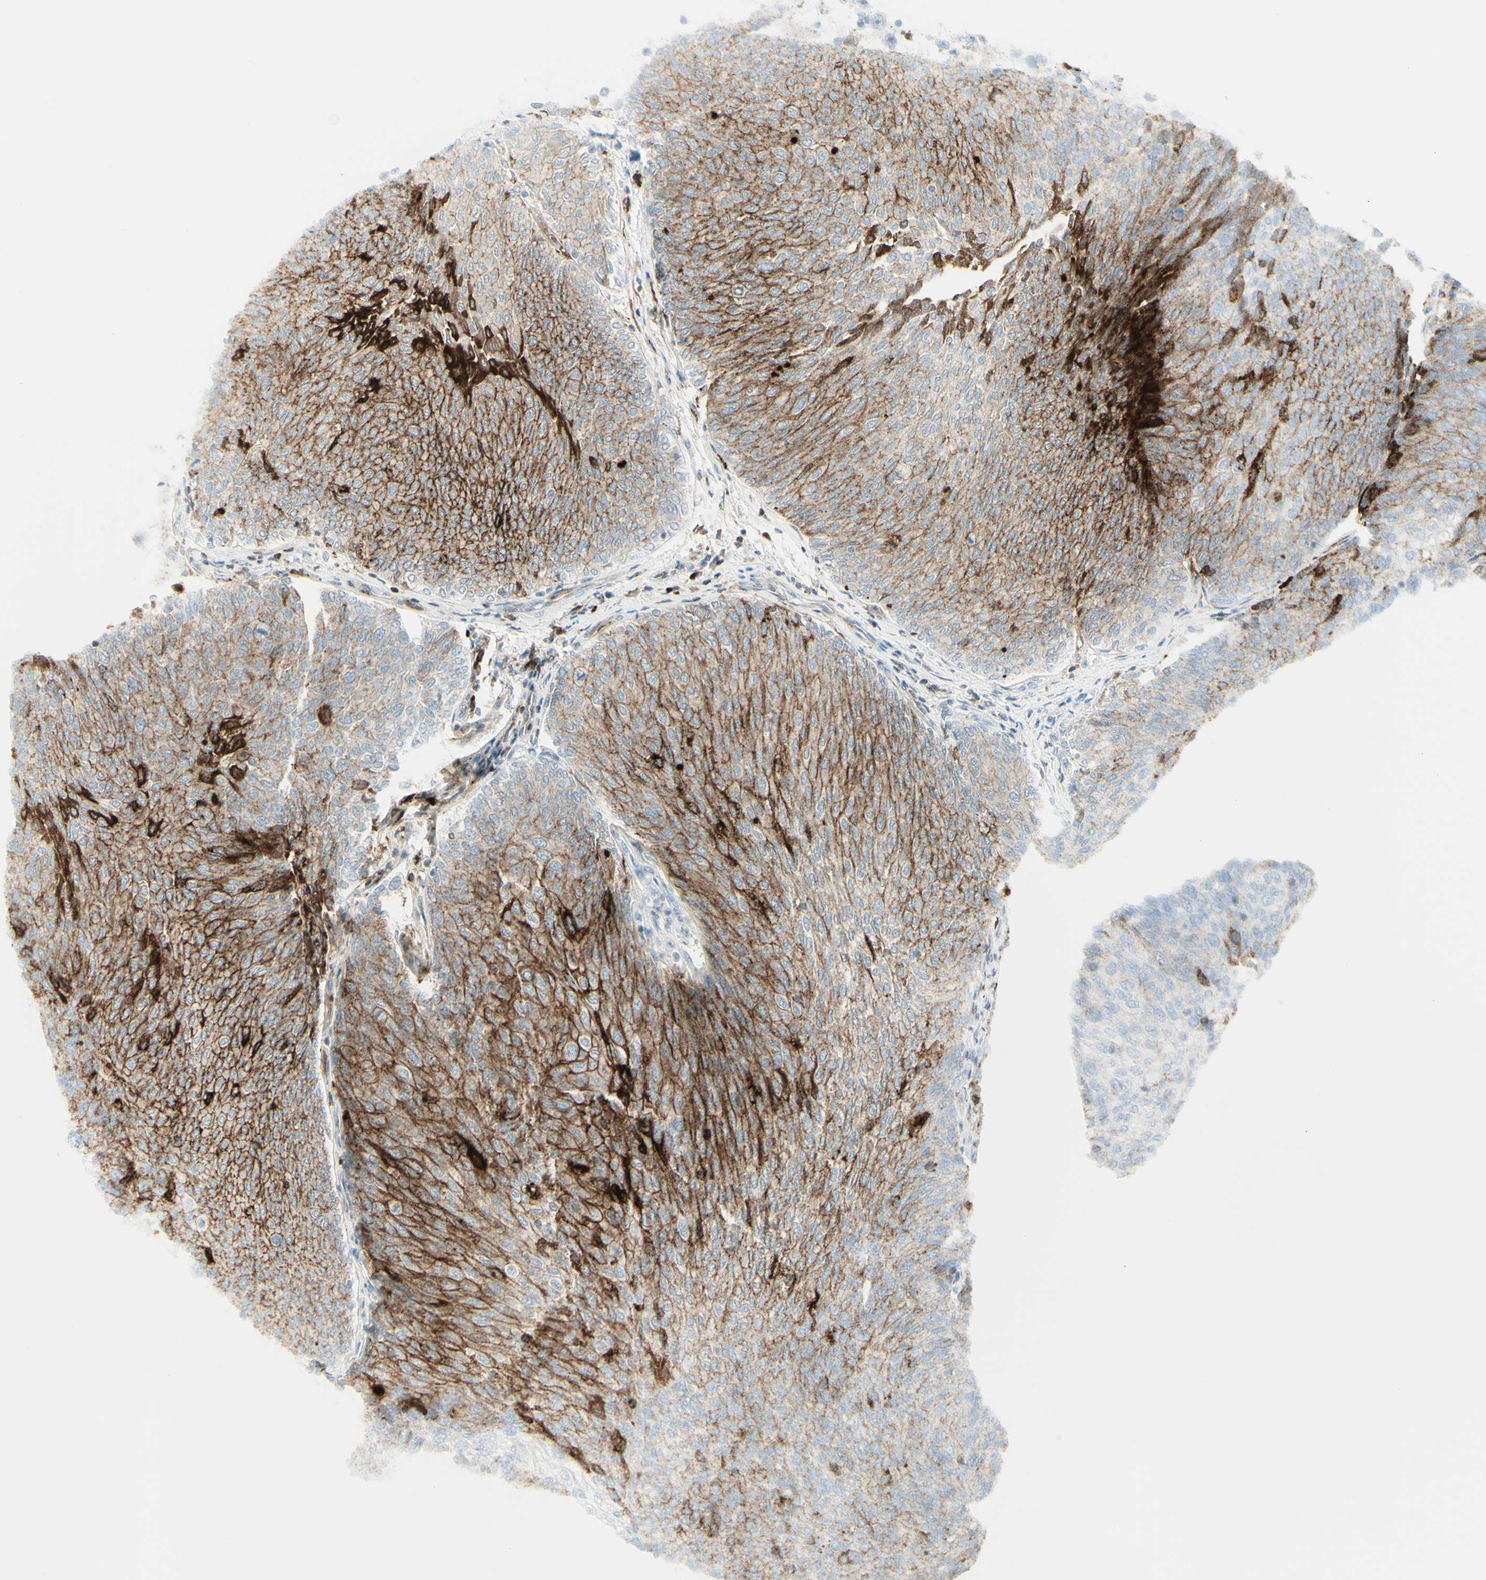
{"staining": {"intensity": "strong", "quantity": ">75%", "location": "cytoplasmic/membranous"}, "tissue": "urothelial cancer", "cell_type": "Tumor cells", "image_type": "cancer", "snomed": [{"axis": "morphology", "description": "Urothelial carcinoma, Low grade"}, {"axis": "topography", "description": "Urinary bladder"}], "caption": "A histopathology image showing strong cytoplasmic/membranous positivity in about >75% of tumor cells in low-grade urothelial carcinoma, as visualized by brown immunohistochemical staining.", "gene": "MDK", "patient": {"sex": "female", "age": 79}}